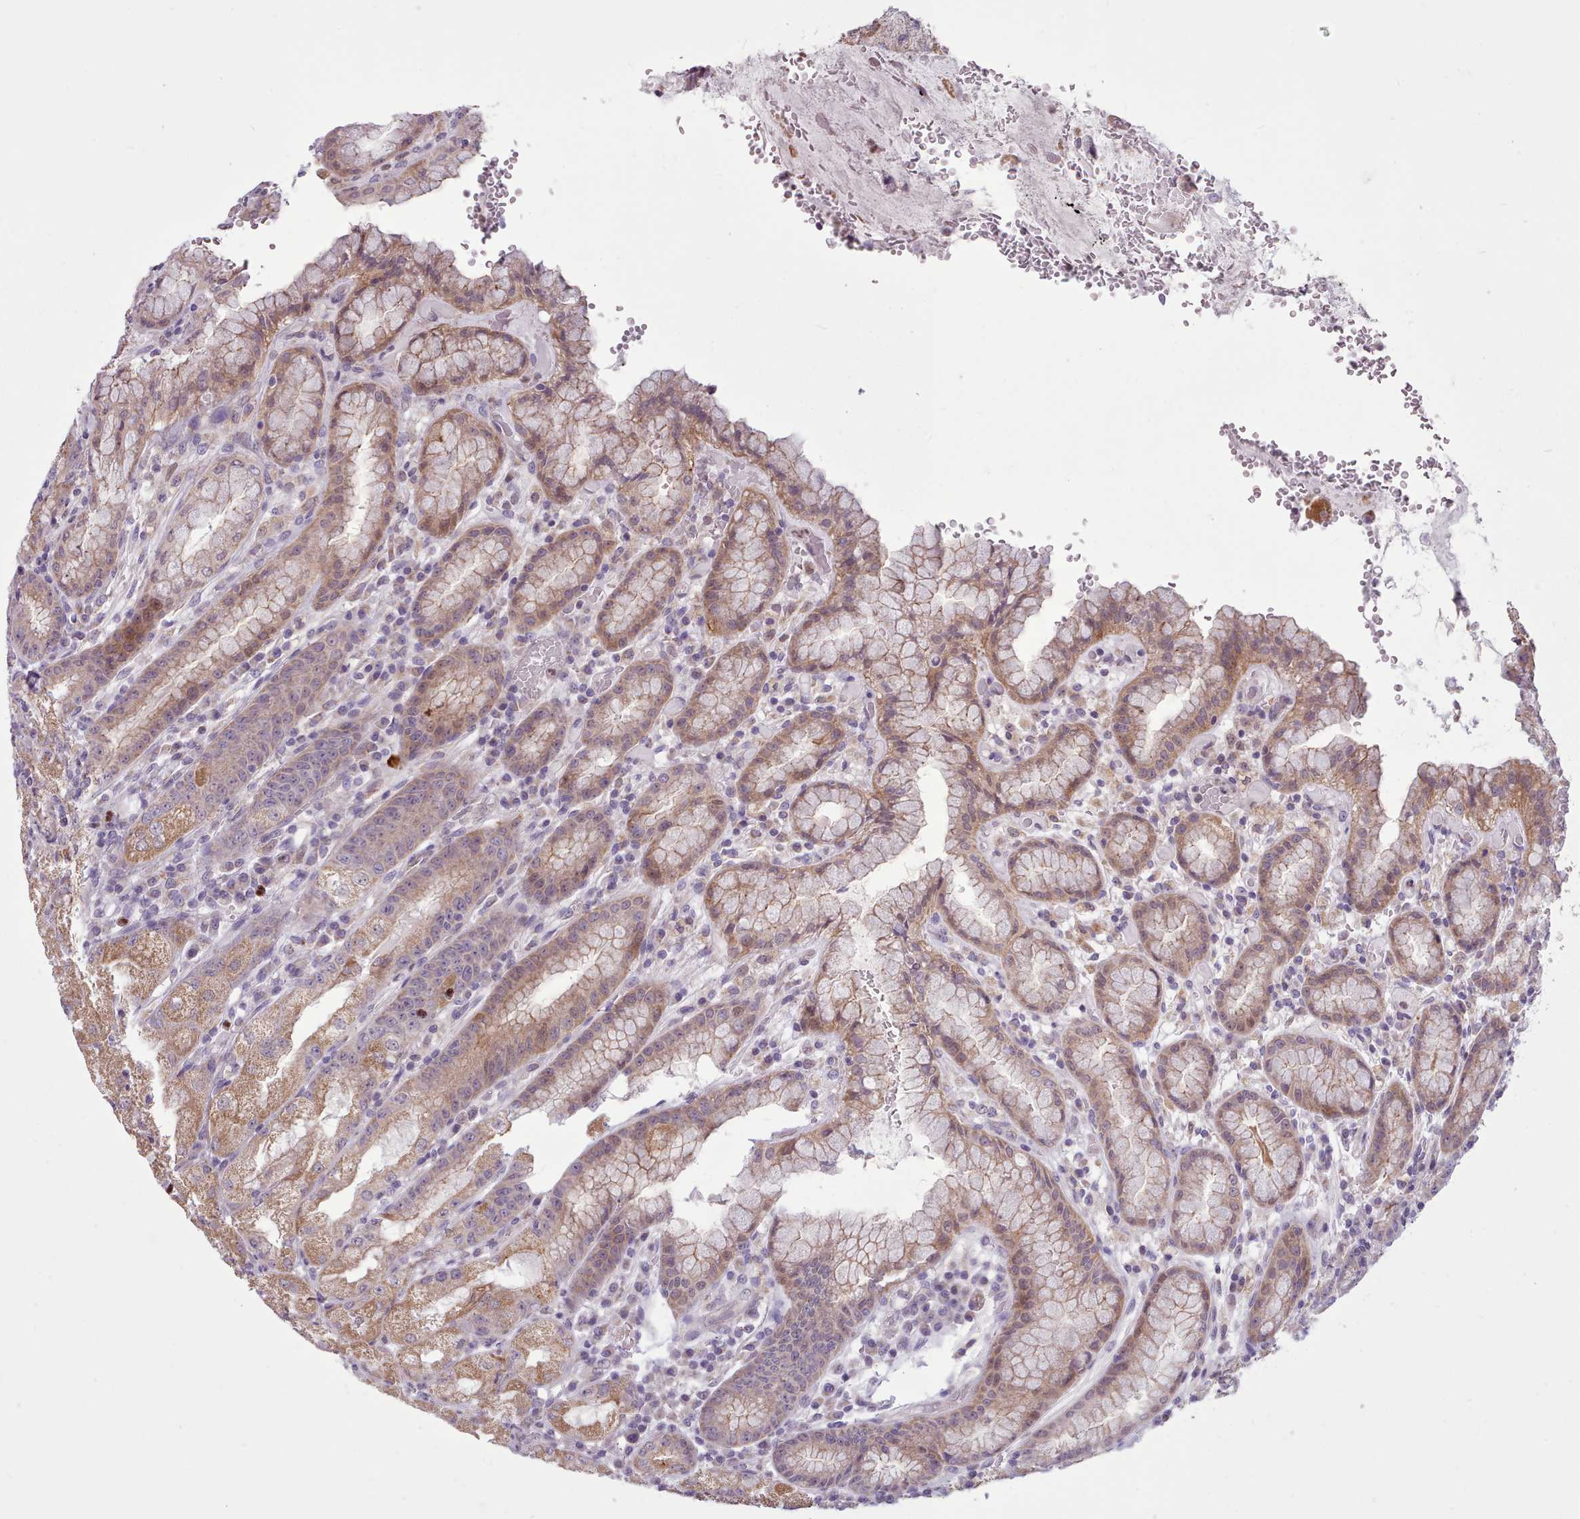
{"staining": {"intensity": "moderate", "quantity": ">75%", "location": "cytoplasmic/membranous"}, "tissue": "stomach", "cell_type": "Glandular cells", "image_type": "normal", "snomed": [{"axis": "morphology", "description": "Normal tissue, NOS"}, {"axis": "topography", "description": "Stomach, upper"}], "caption": "A brown stain highlights moderate cytoplasmic/membranous expression of a protein in glandular cells of normal human stomach. (DAB (3,3'-diaminobenzidine) = brown stain, brightfield microscopy at high magnification).", "gene": "SLURP1", "patient": {"sex": "male", "age": 52}}